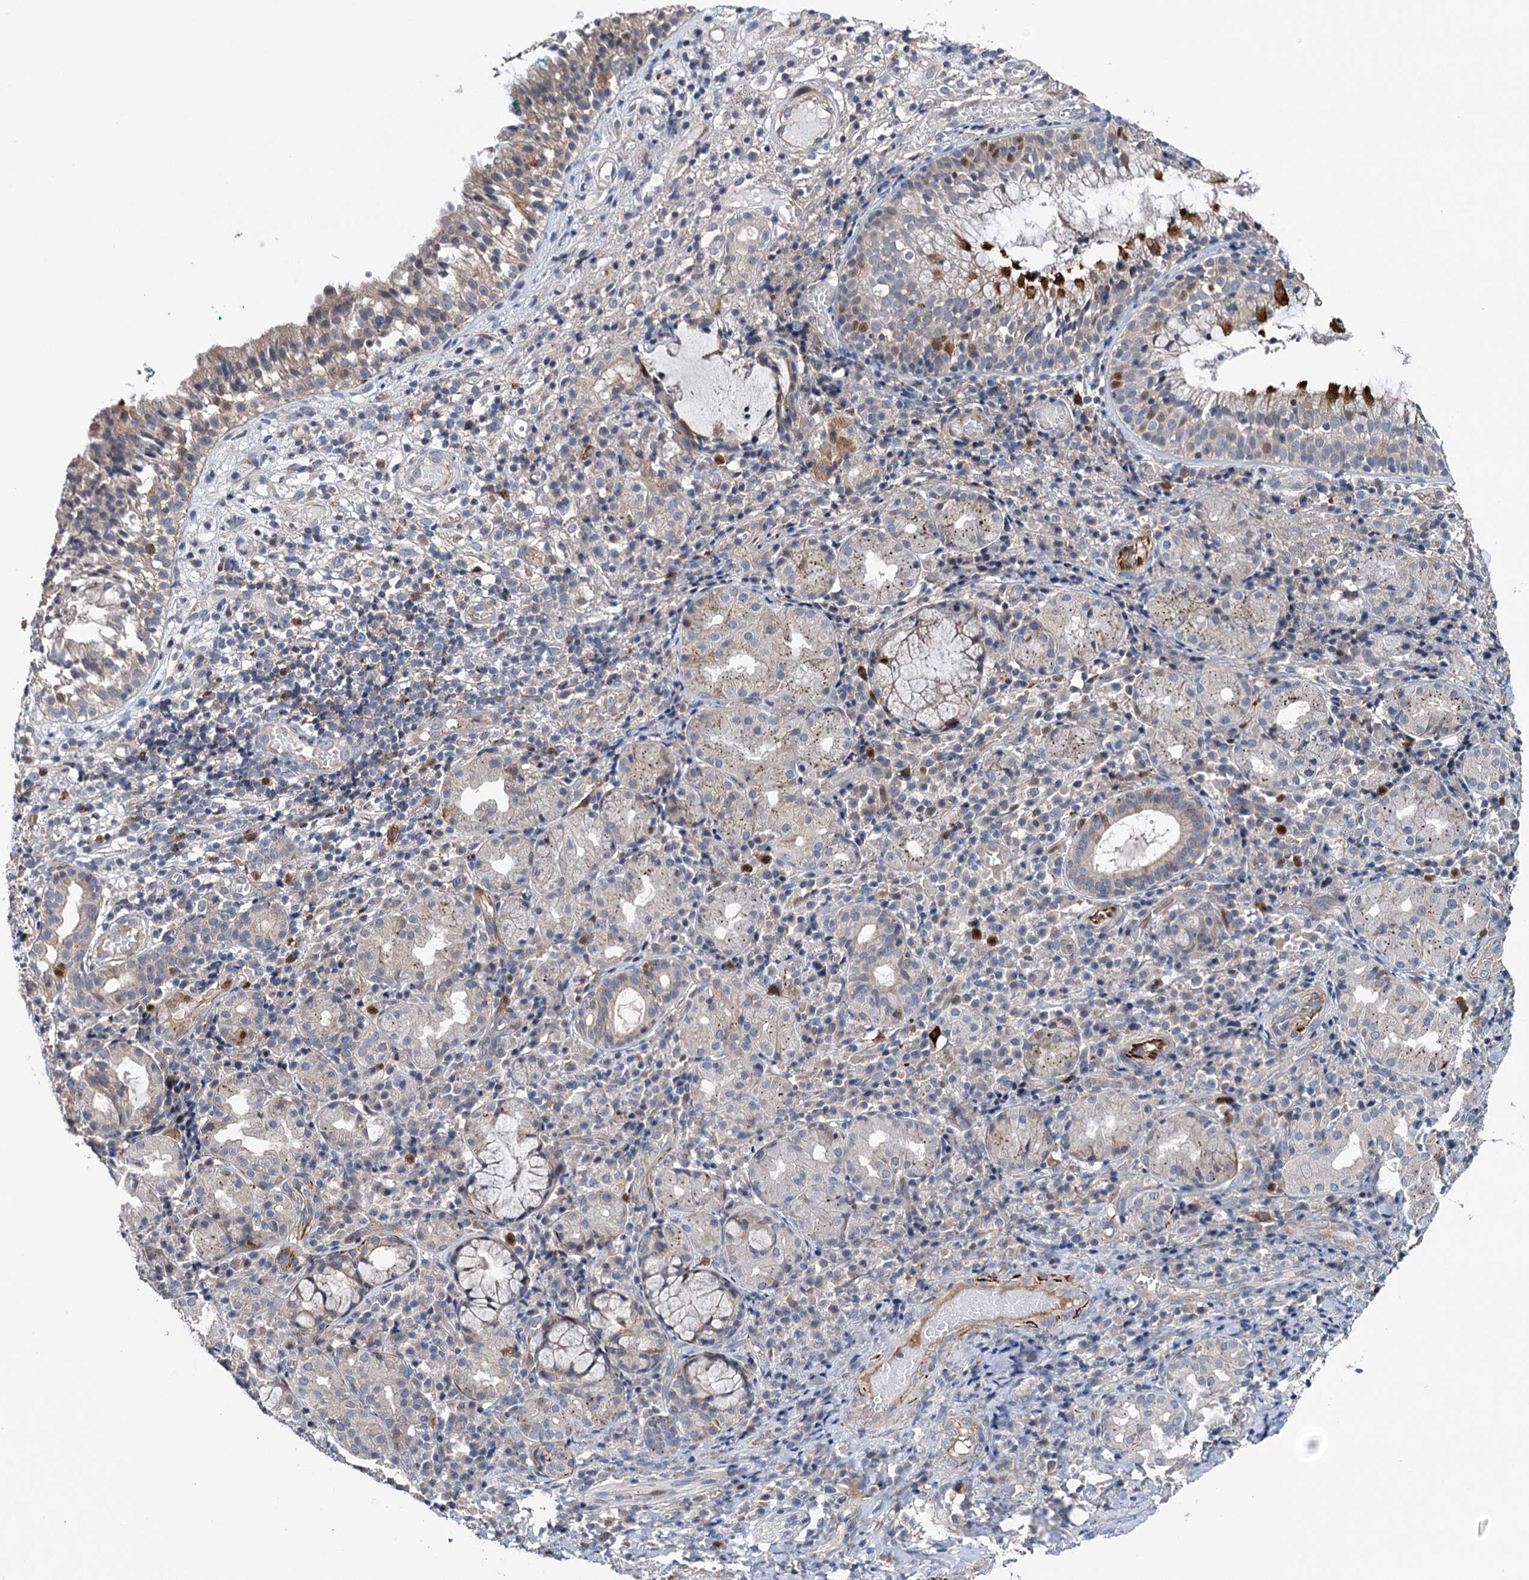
{"staining": {"intensity": "weak", "quantity": ">75%", "location": "cytoplasmic/membranous"}, "tissue": "adipose tissue", "cell_type": "Adipocytes", "image_type": "normal", "snomed": [{"axis": "morphology", "description": "Normal tissue, NOS"}, {"axis": "morphology", "description": "Basal cell carcinoma"}, {"axis": "topography", "description": "Cartilage tissue"}, {"axis": "topography", "description": "Nasopharynx"}, {"axis": "topography", "description": "Oral tissue"}], "caption": "IHC photomicrograph of benign human adipose tissue stained for a protein (brown), which demonstrates low levels of weak cytoplasmic/membranous positivity in approximately >75% of adipocytes.", "gene": "NCAPD2", "patient": {"sex": "female", "age": 77}}